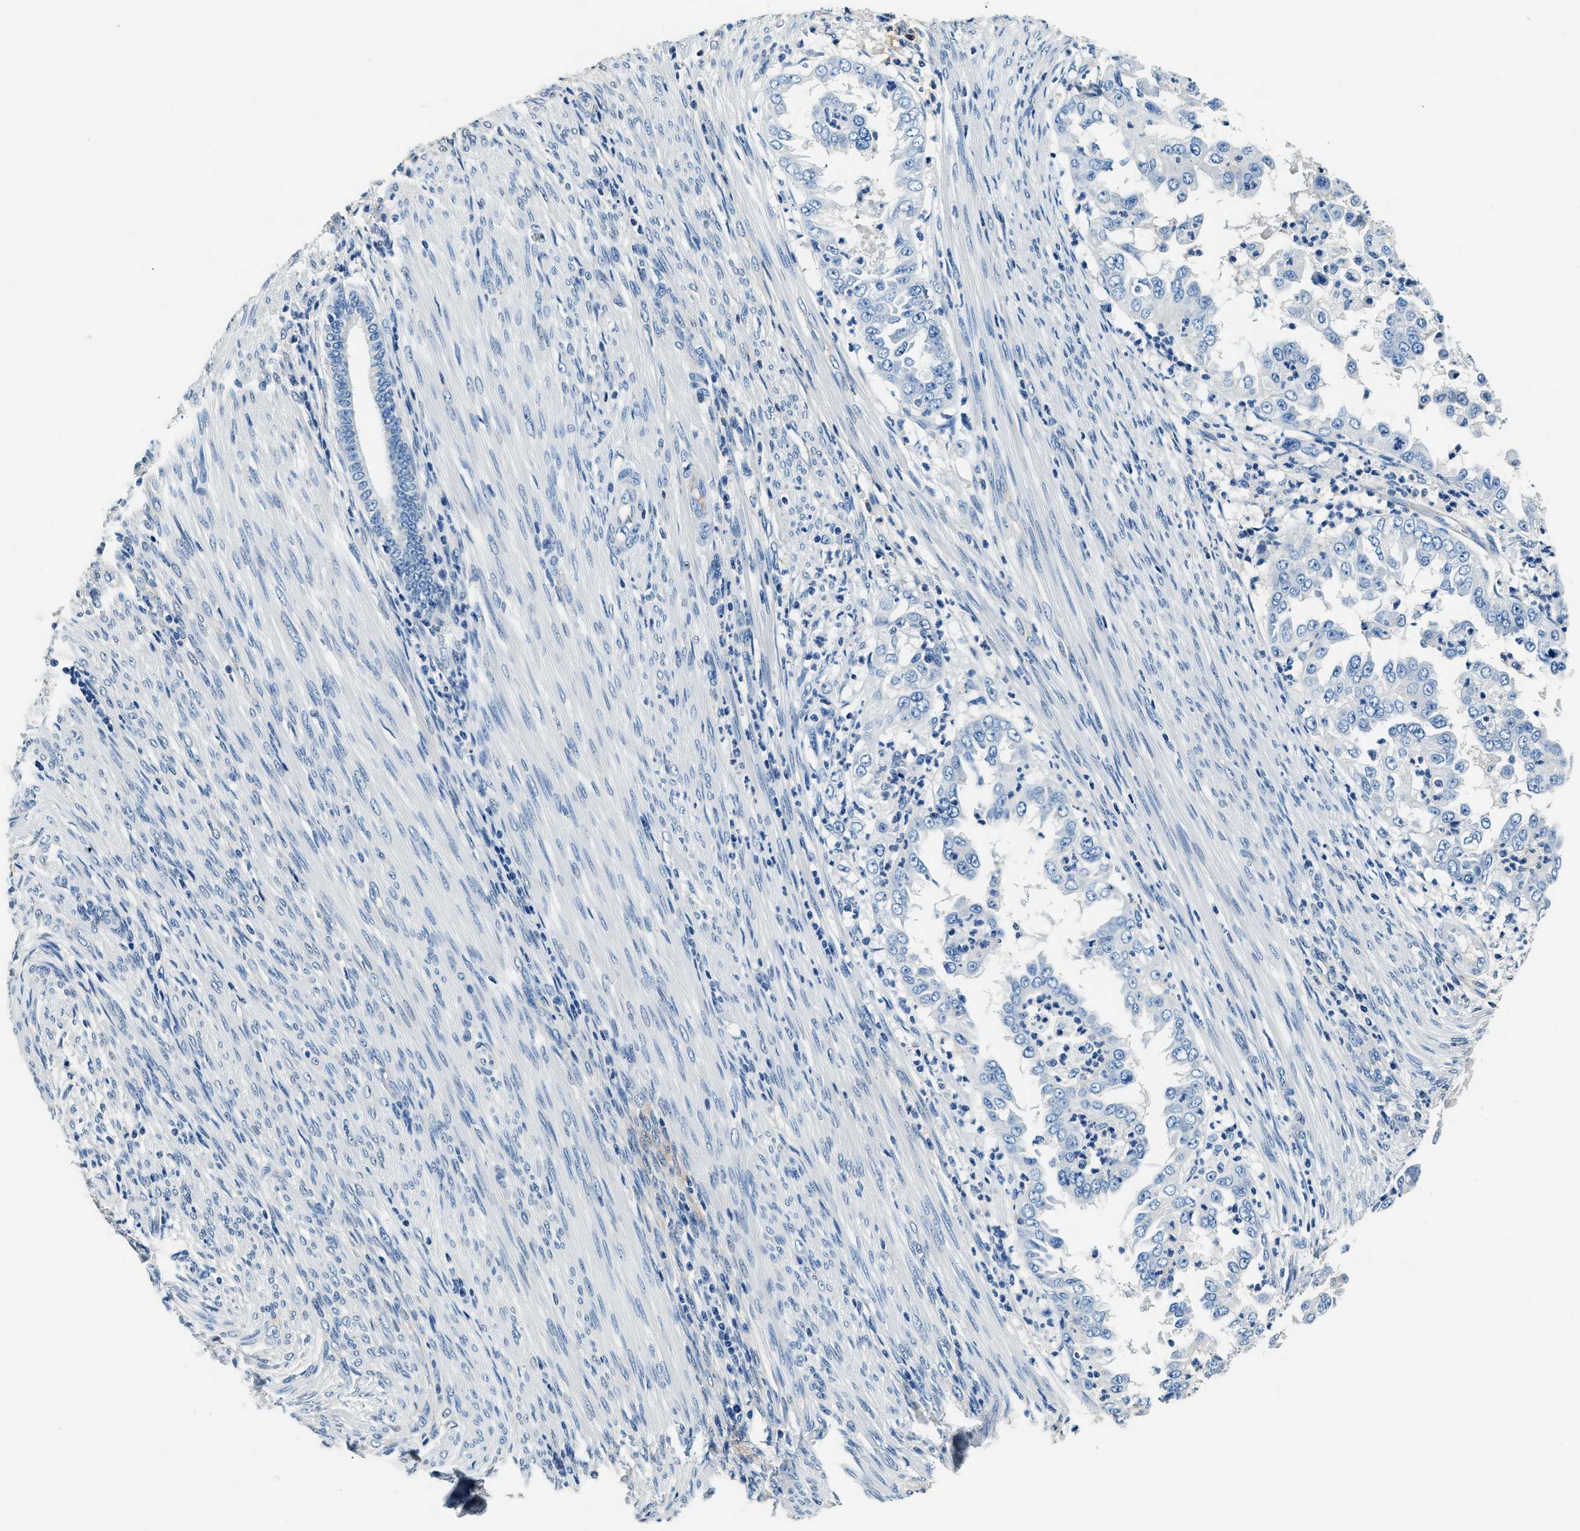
{"staining": {"intensity": "negative", "quantity": "none", "location": "none"}, "tissue": "endometrial cancer", "cell_type": "Tumor cells", "image_type": "cancer", "snomed": [{"axis": "morphology", "description": "Adenocarcinoma, NOS"}, {"axis": "topography", "description": "Endometrium"}], "caption": "Human endometrial adenocarcinoma stained for a protein using IHC reveals no staining in tumor cells.", "gene": "TMEM186", "patient": {"sex": "female", "age": 85}}